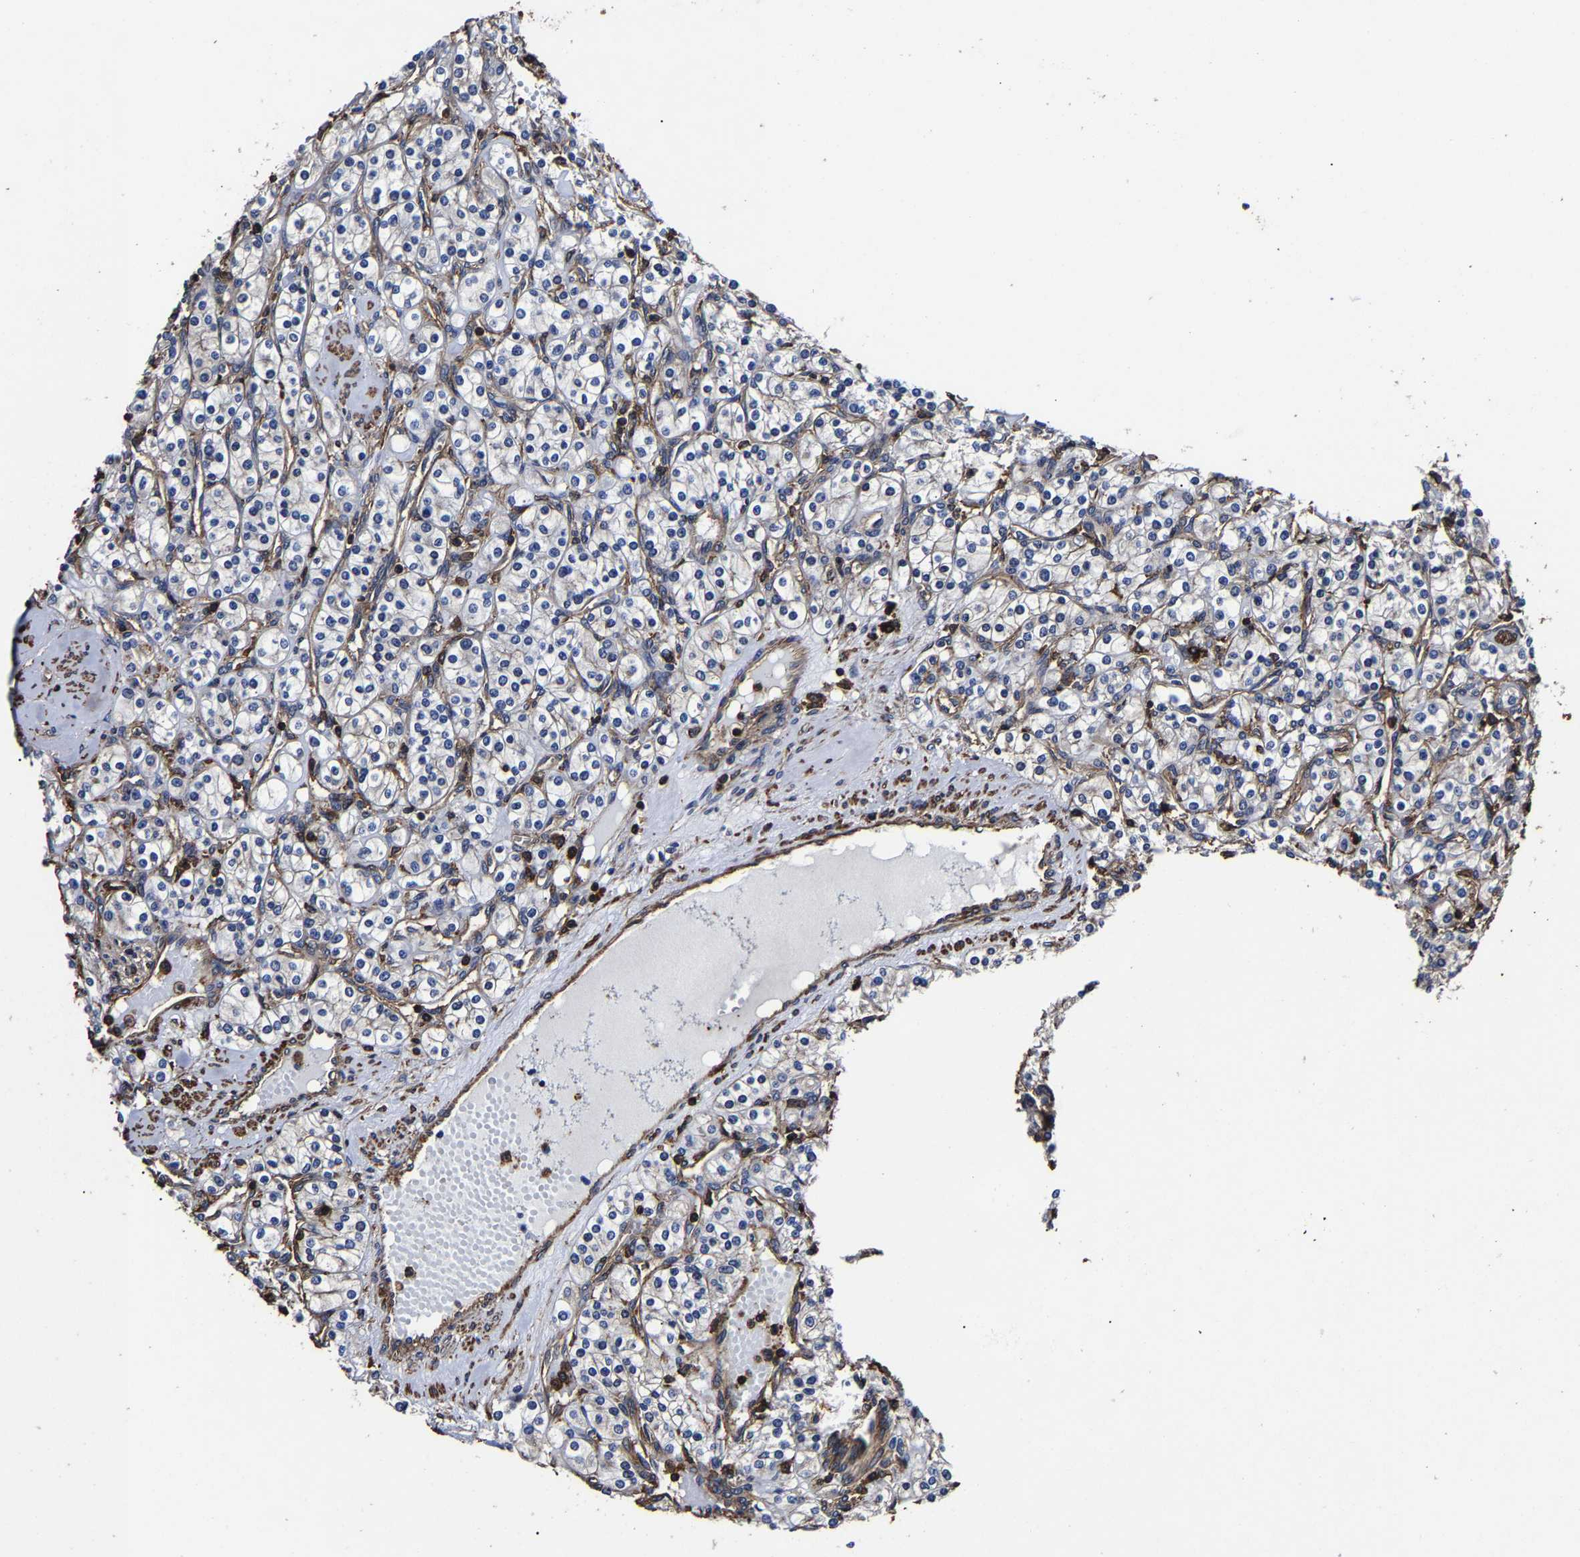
{"staining": {"intensity": "negative", "quantity": "none", "location": "none"}, "tissue": "renal cancer", "cell_type": "Tumor cells", "image_type": "cancer", "snomed": [{"axis": "morphology", "description": "Adenocarcinoma, NOS"}, {"axis": "topography", "description": "Kidney"}], "caption": "Renal cancer (adenocarcinoma) was stained to show a protein in brown. There is no significant positivity in tumor cells. (DAB (3,3'-diaminobenzidine) immunohistochemistry (IHC), high magnification).", "gene": "SSH3", "patient": {"sex": "male", "age": 77}}